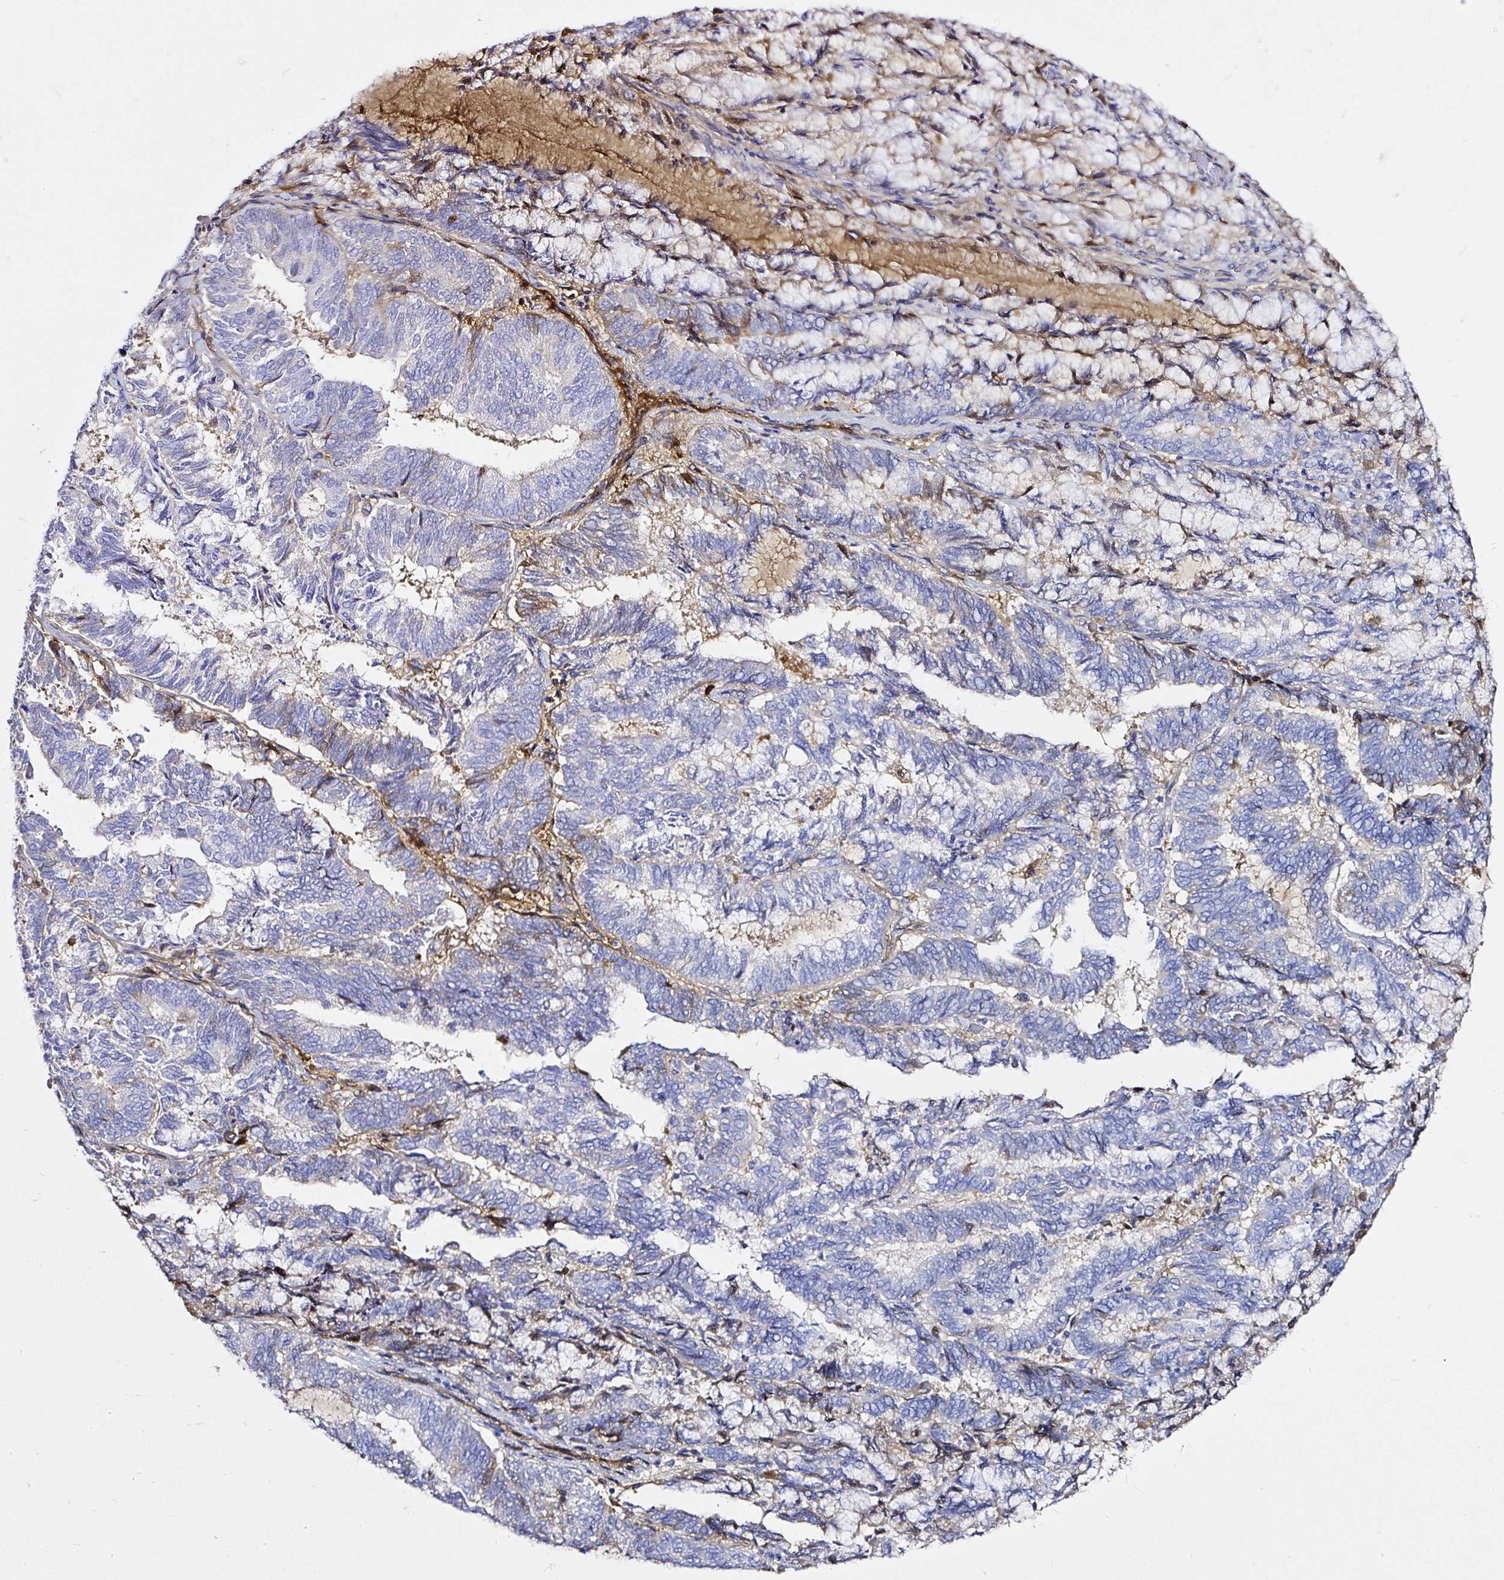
{"staining": {"intensity": "negative", "quantity": "none", "location": "none"}, "tissue": "endometrial cancer", "cell_type": "Tumor cells", "image_type": "cancer", "snomed": [{"axis": "morphology", "description": "Adenocarcinoma, NOS"}, {"axis": "topography", "description": "Endometrium"}], "caption": "Tumor cells show no significant staining in endometrial cancer (adenocarcinoma). The staining is performed using DAB brown chromogen with nuclei counter-stained in using hematoxylin.", "gene": "CLEC3B", "patient": {"sex": "female", "age": 80}}